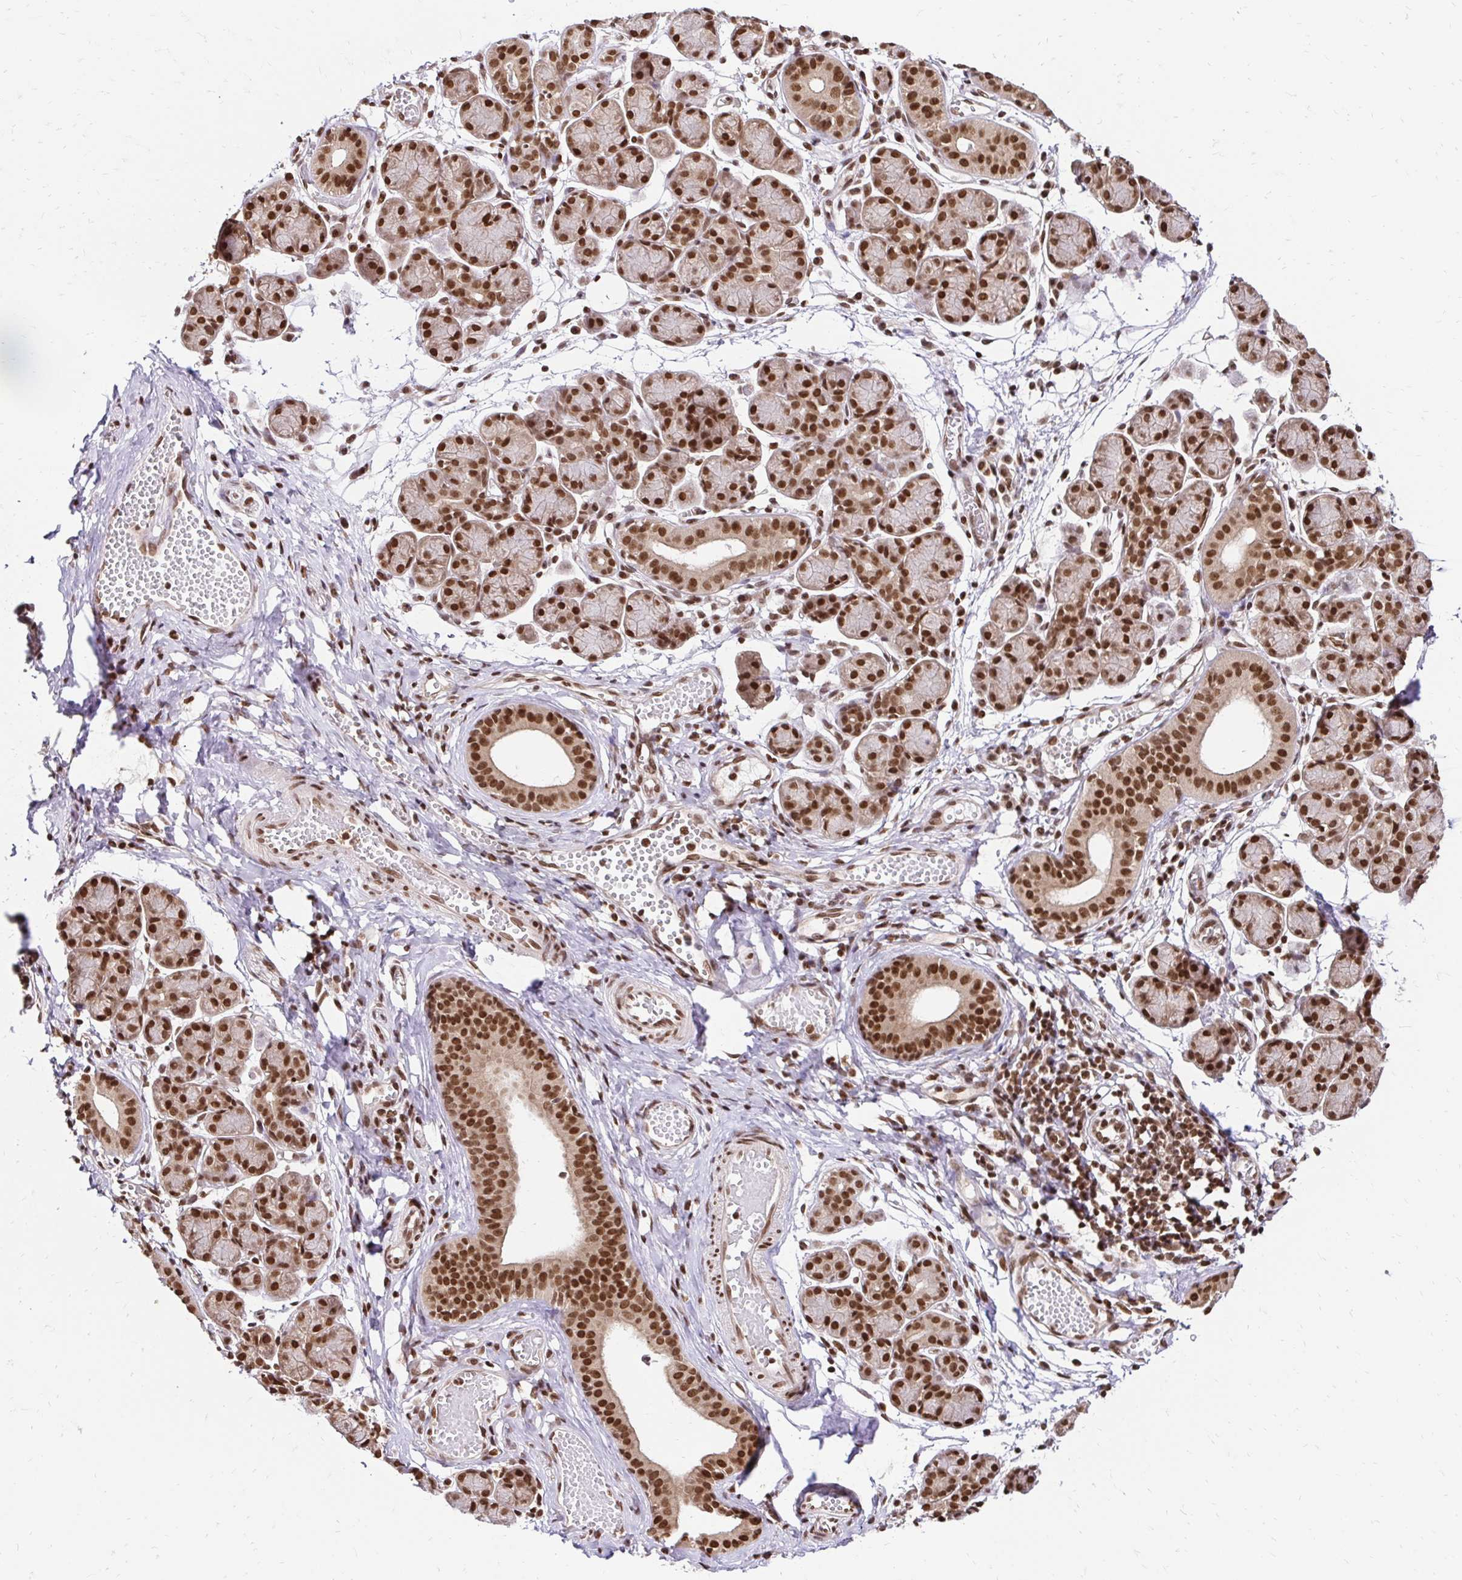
{"staining": {"intensity": "strong", "quantity": ">75%", "location": "nuclear"}, "tissue": "salivary gland", "cell_type": "Glandular cells", "image_type": "normal", "snomed": [{"axis": "morphology", "description": "Normal tissue, NOS"}, {"axis": "morphology", "description": "Inflammation, NOS"}, {"axis": "topography", "description": "Lymph node"}, {"axis": "topography", "description": "Salivary gland"}], "caption": "Protein staining of benign salivary gland displays strong nuclear staining in about >75% of glandular cells. The staining was performed using DAB to visualize the protein expression in brown, while the nuclei were stained in blue with hematoxylin (Magnification: 20x).", "gene": "GLYR1", "patient": {"sex": "male", "age": 3}}